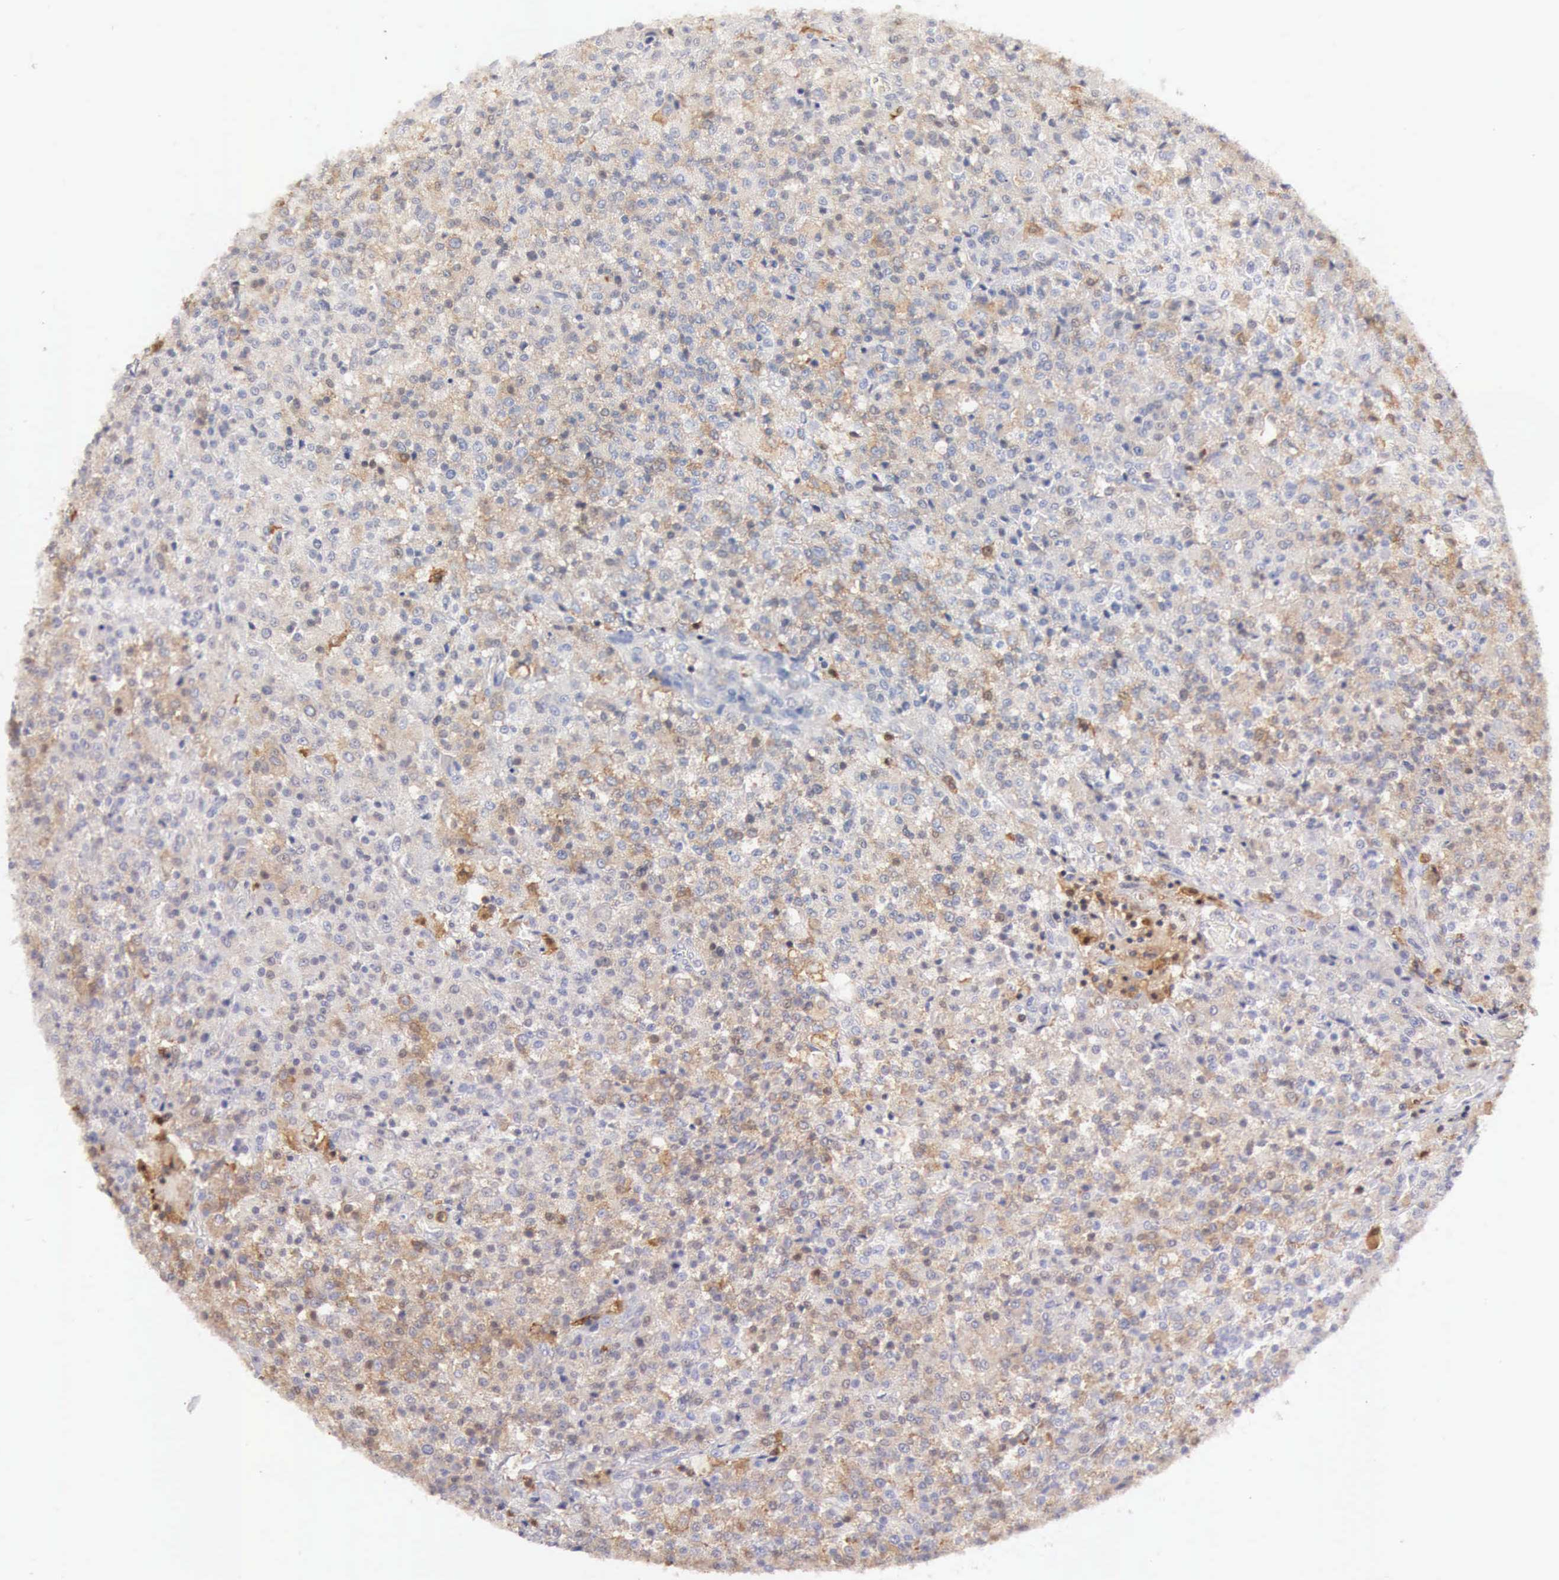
{"staining": {"intensity": "weak", "quantity": "25%-75%", "location": "cytoplasmic/membranous"}, "tissue": "testis cancer", "cell_type": "Tumor cells", "image_type": "cancer", "snomed": [{"axis": "morphology", "description": "Seminoma, NOS"}, {"axis": "topography", "description": "Testis"}], "caption": "Testis seminoma was stained to show a protein in brown. There is low levels of weak cytoplasmic/membranous staining in about 25%-75% of tumor cells.", "gene": "ARHGAP4", "patient": {"sex": "male", "age": 59}}